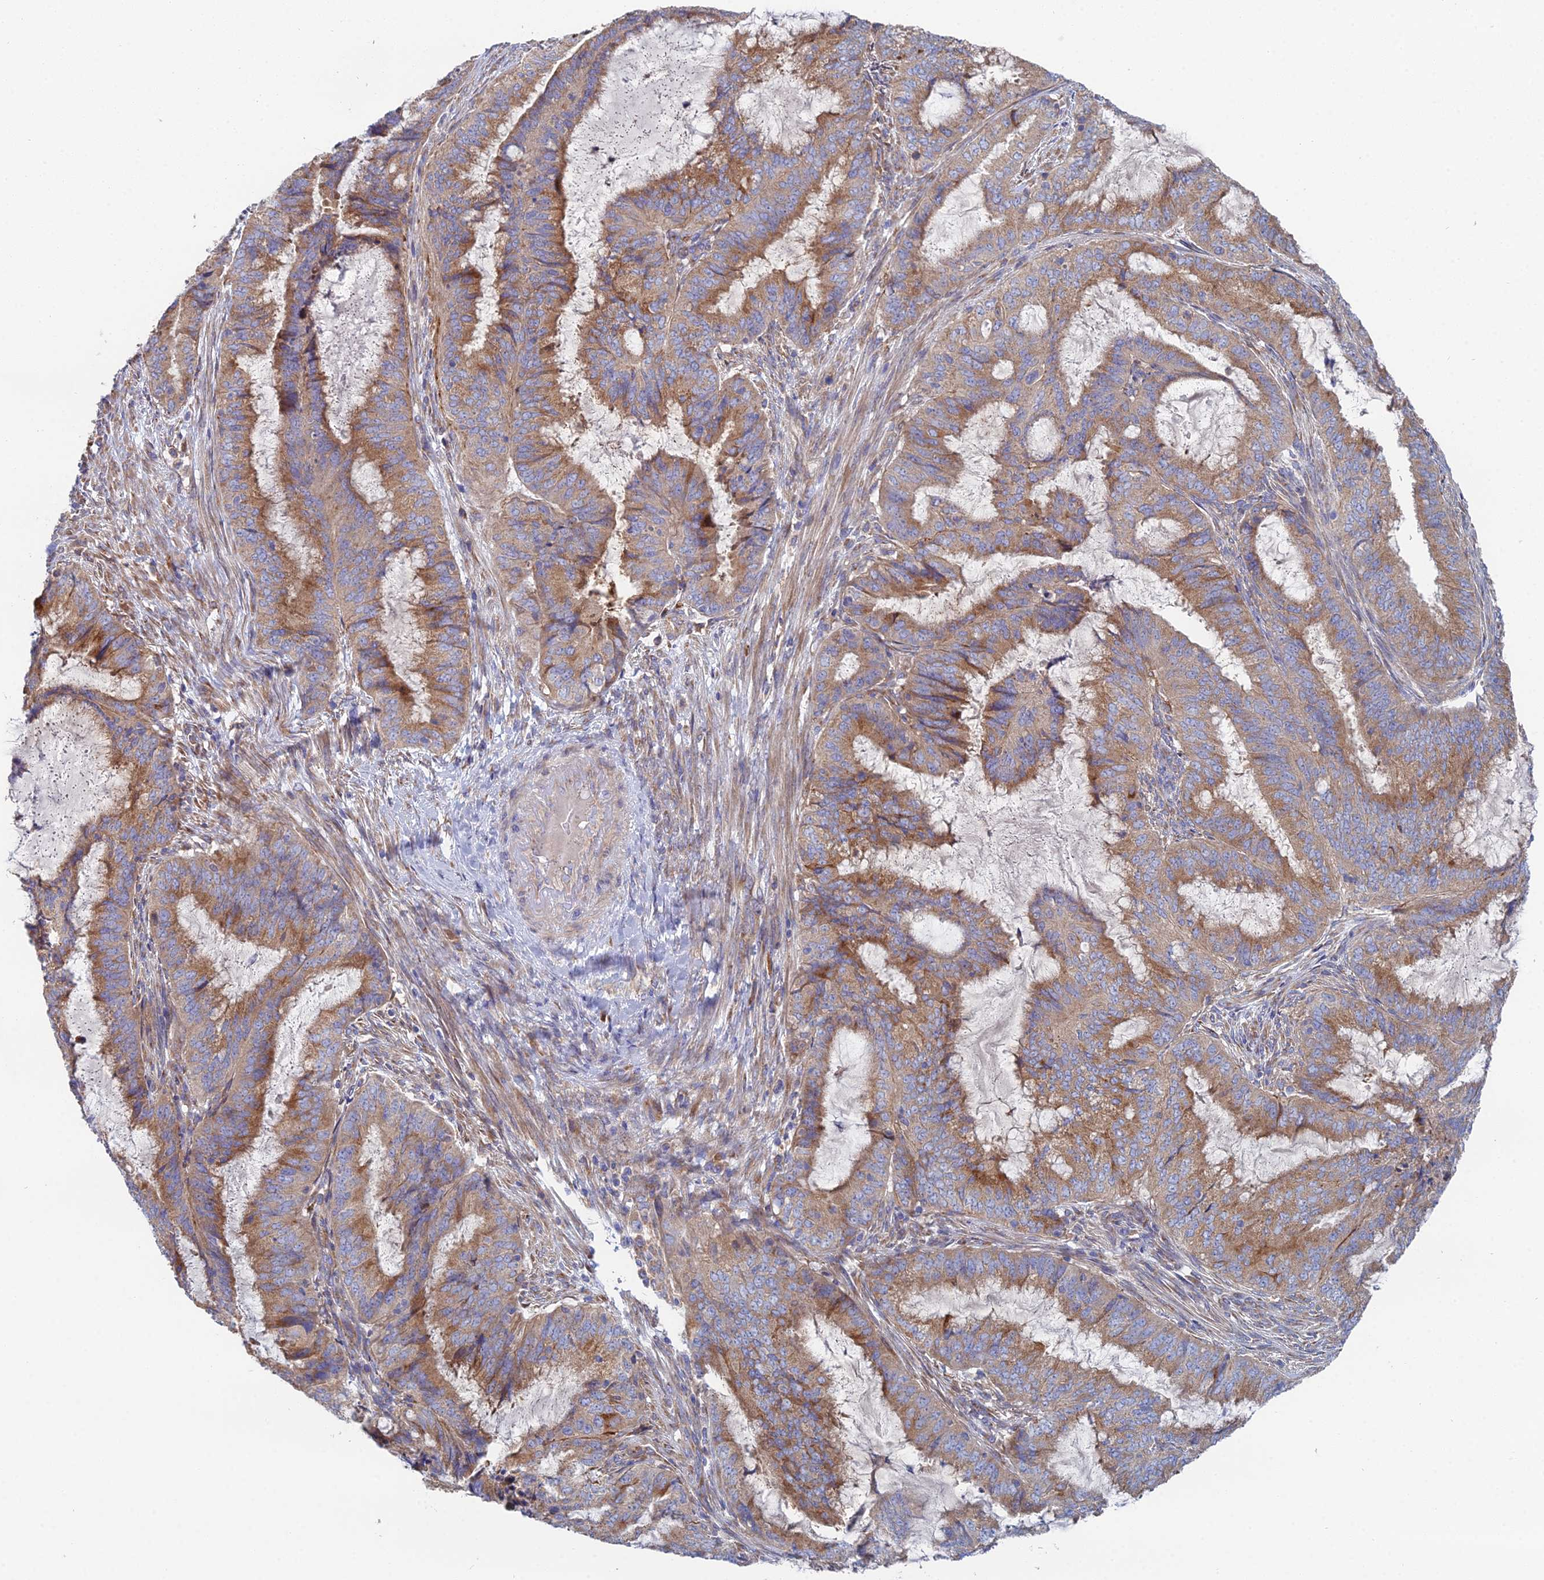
{"staining": {"intensity": "moderate", "quantity": ">75%", "location": "cytoplasmic/membranous"}, "tissue": "endometrial cancer", "cell_type": "Tumor cells", "image_type": "cancer", "snomed": [{"axis": "morphology", "description": "Adenocarcinoma, NOS"}, {"axis": "topography", "description": "Endometrium"}], "caption": "Immunohistochemical staining of adenocarcinoma (endometrial) demonstrates moderate cytoplasmic/membranous protein staining in about >75% of tumor cells.", "gene": "CLCN3", "patient": {"sex": "female", "age": 51}}